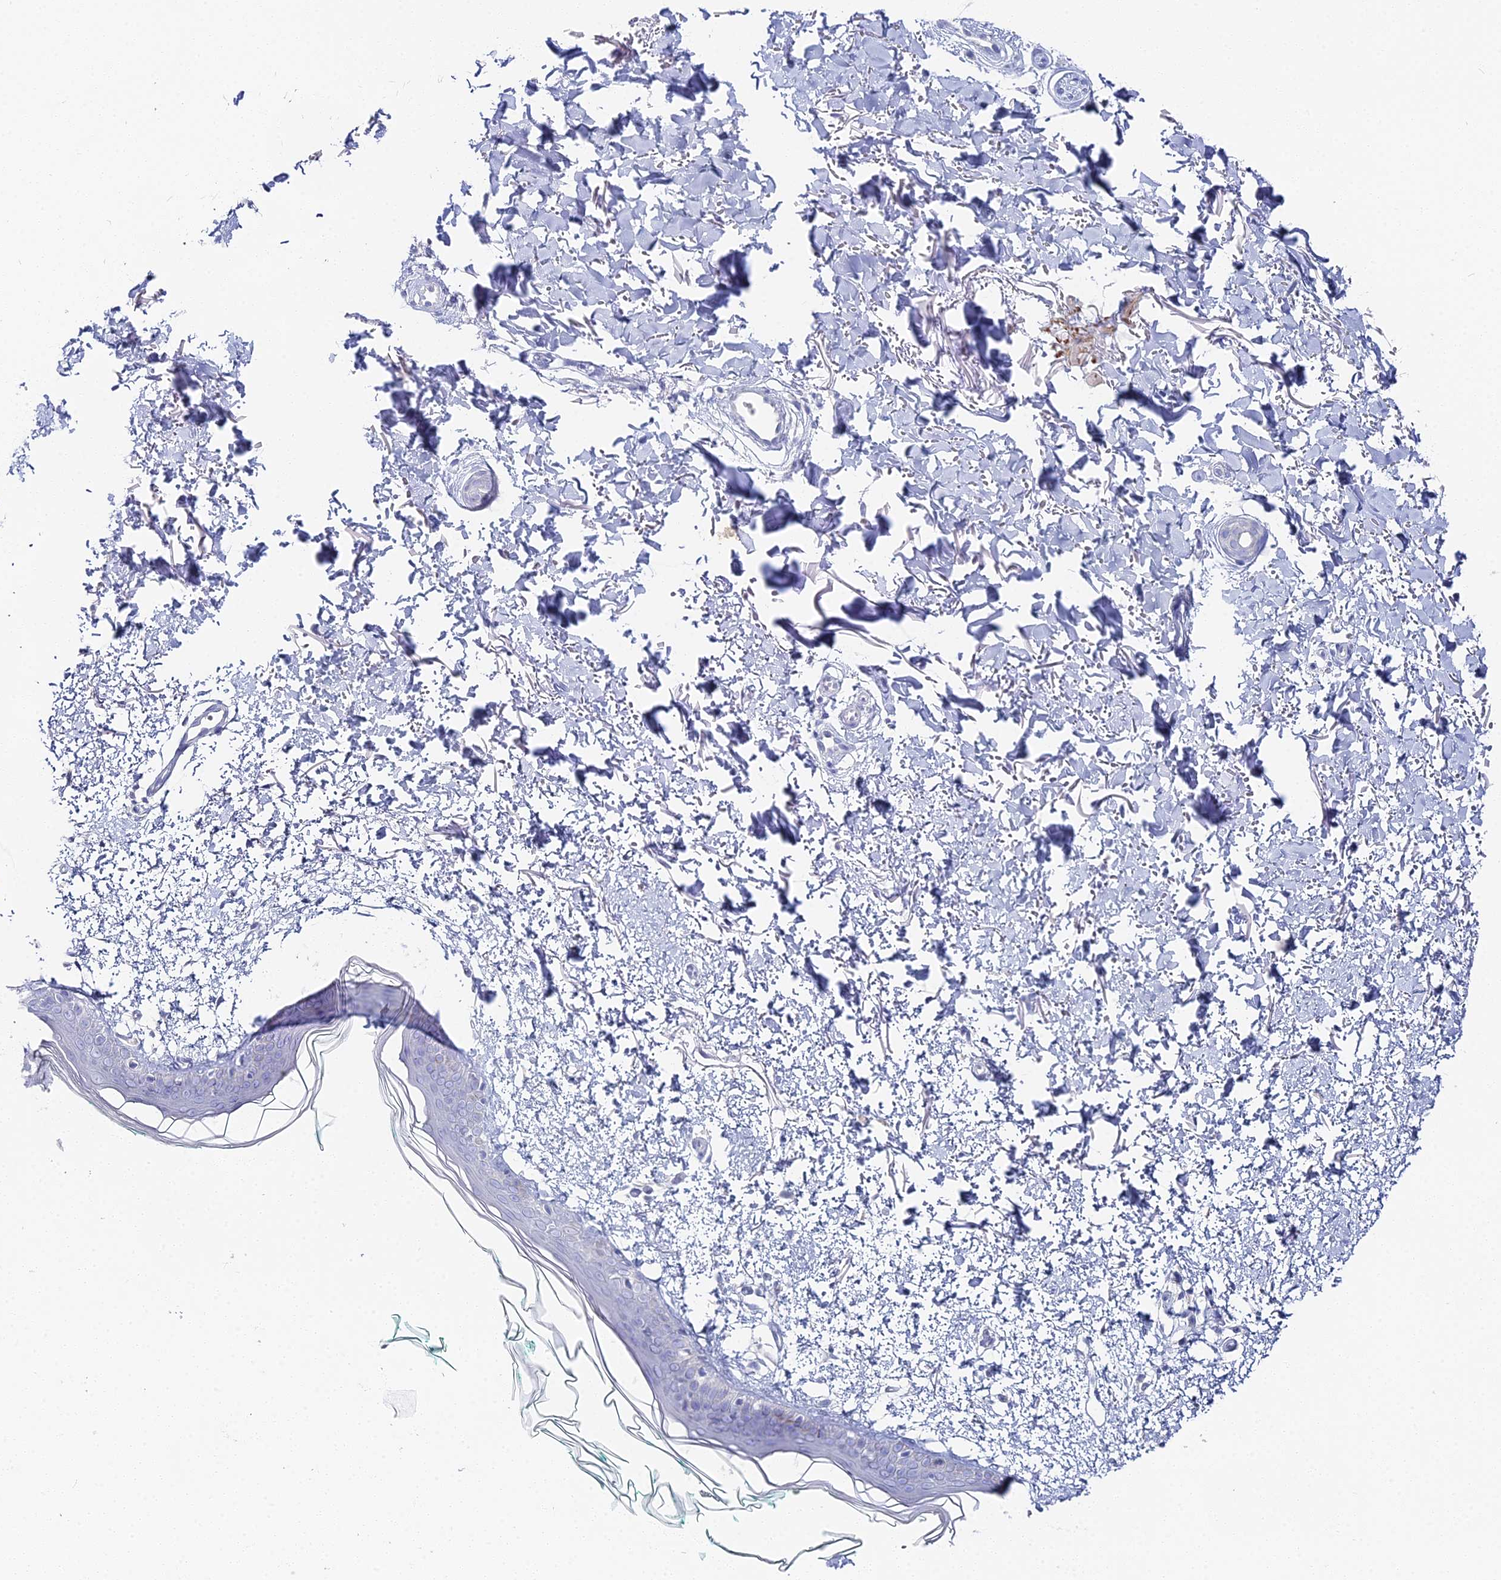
{"staining": {"intensity": "negative", "quantity": "none", "location": "none"}, "tissue": "skin", "cell_type": "Fibroblasts", "image_type": "normal", "snomed": [{"axis": "morphology", "description": "Normal tissue, NOS"}, {"axis": "topography", "description": "Skin"}], "caption": "Immunohistochemistry (IHC) micrograph of unremarkable human skin stained for a protein (brown), which exhibits no staining in fibroblasts.", "gene": "ALPP", "patient": {"sex": "male", "age": 66}}